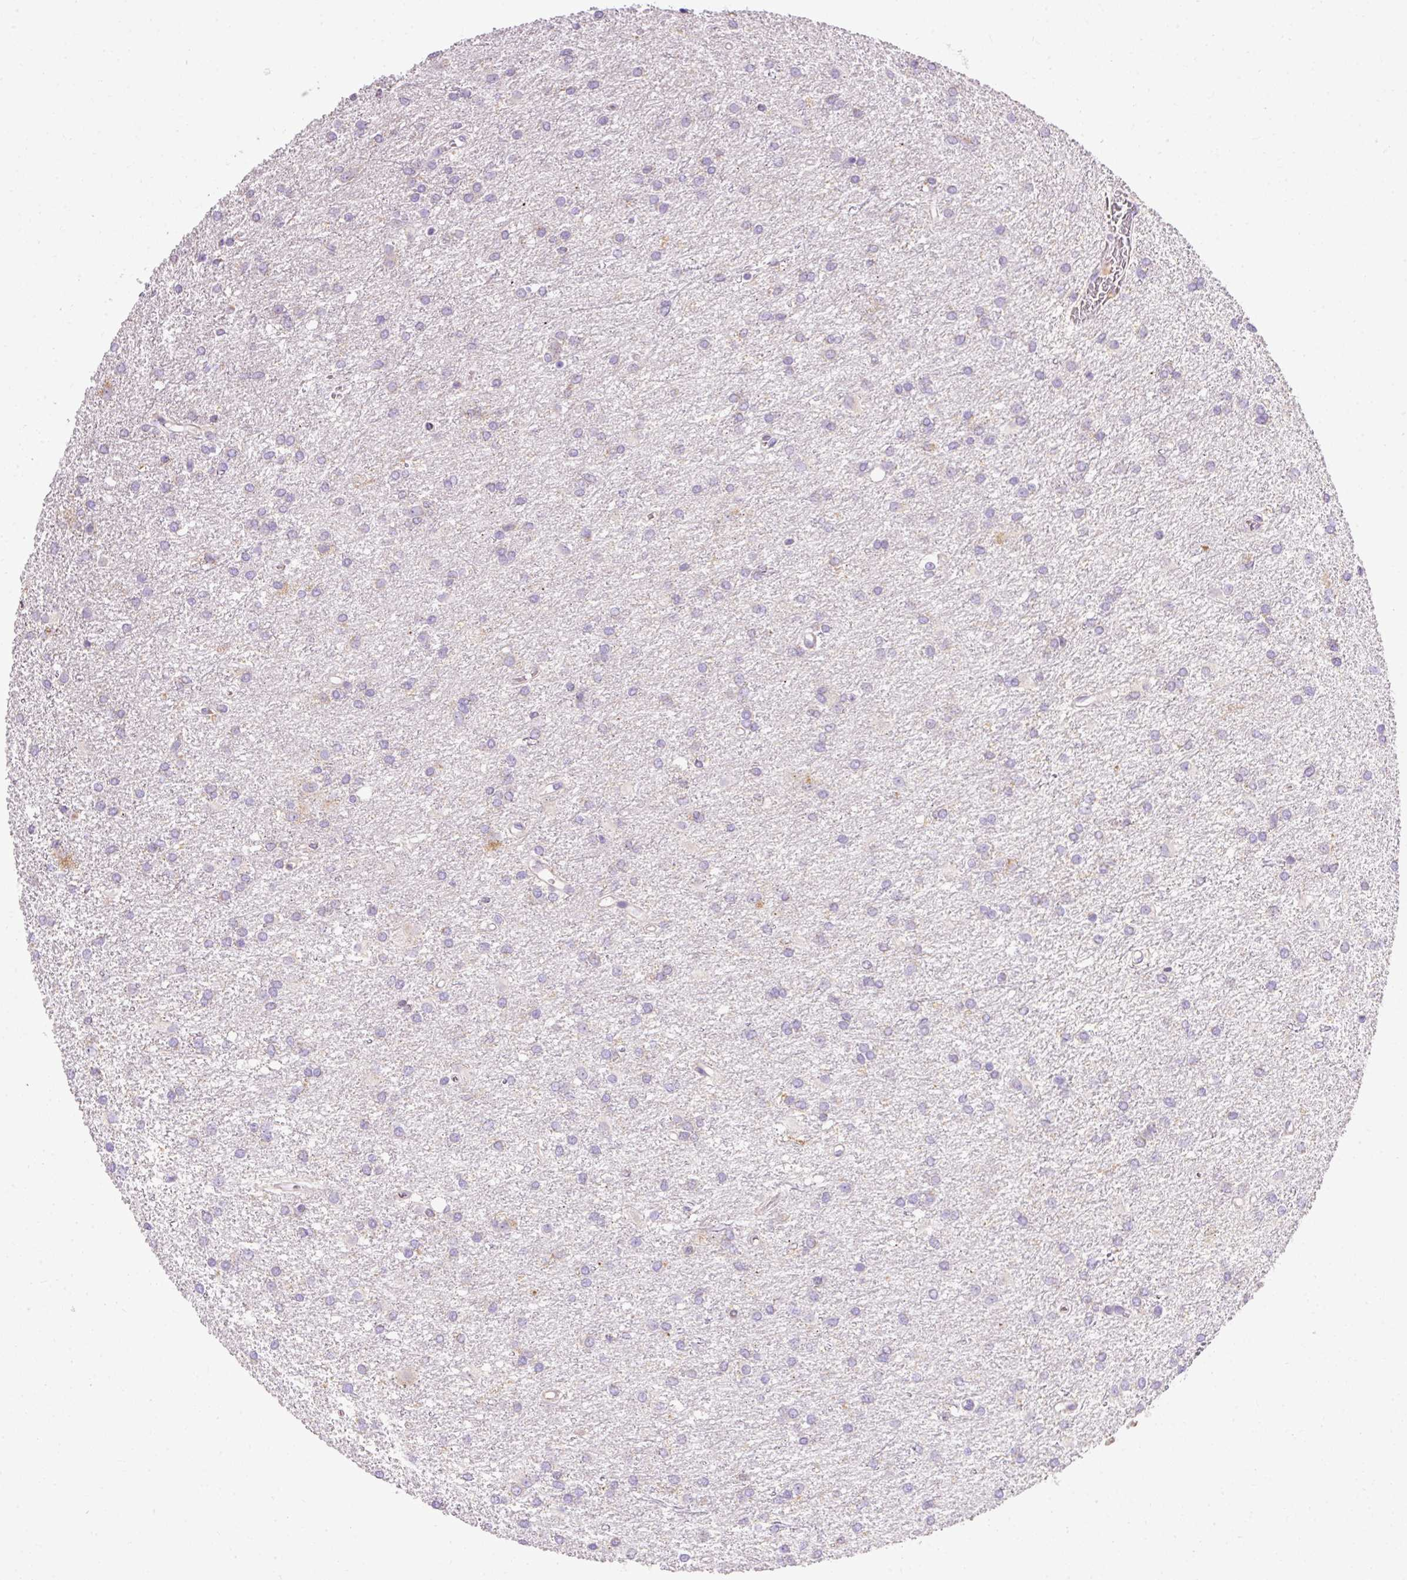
{"staining": {"intensity": "negative", "quantity": "none", "location": "none"}, "tissue": "glioma", "cell_type": "Tumor cells", "image_type": "cancer", "snomed": [{"axis": "morphology", "description": "Glioma, malignant, High grade"}, {"axis": "topography", "description": "Brain"}], "caption": "Tumor cells are negative for brown protein staining in malignant glioma (high-grade). (Brightfield microscopy of DAB immunohistochemistry at high magnification).", "gene": "IMMT", "patient": {"sex": "female", "age": 50}}